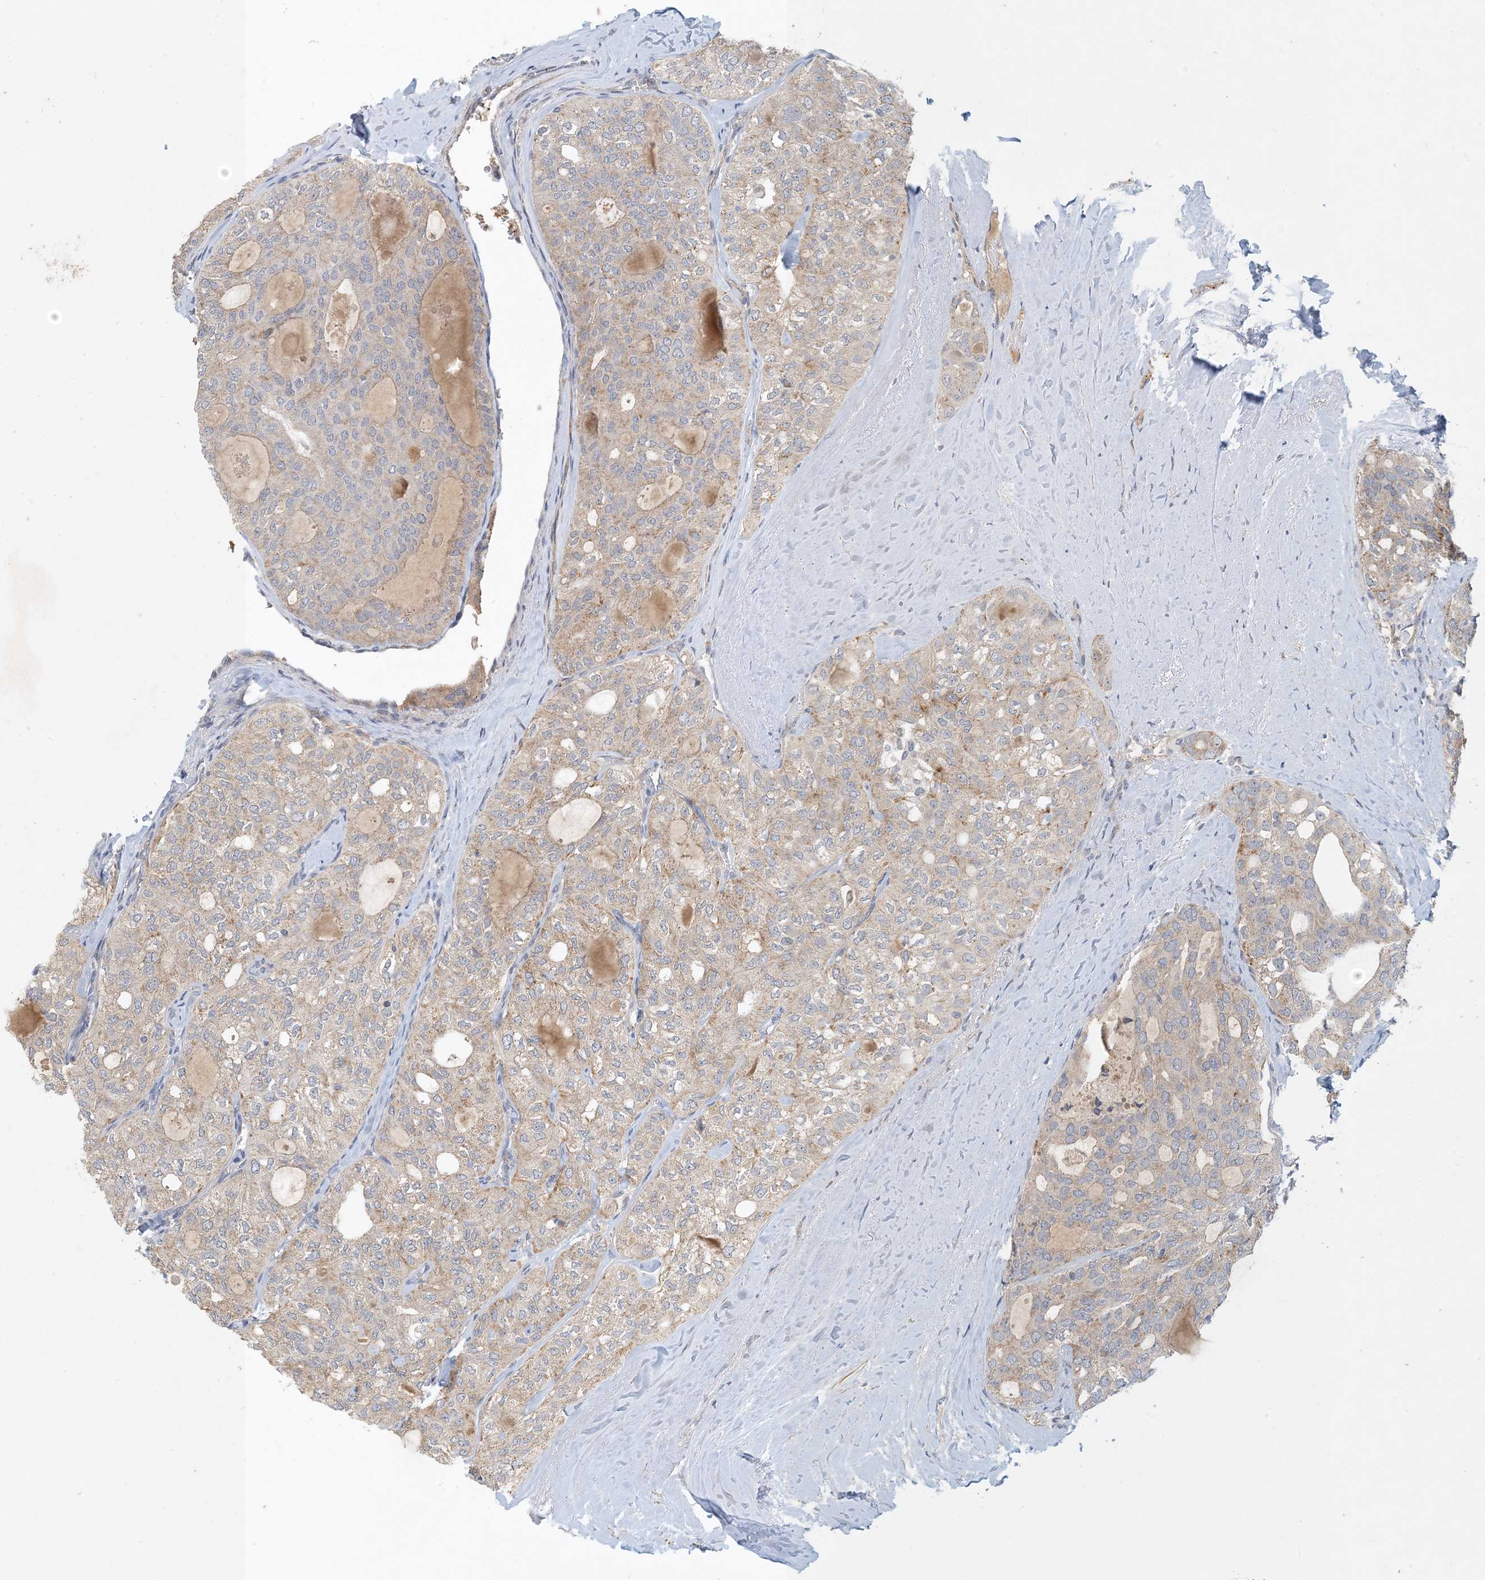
{"staining": {"intensity": "weak", "quantity": ">75%", "location": "cytoplasmic/membranous"}, "tissue": "thyroid cancer", "cell_type": "Tumor cells", "image_type": "cancer", "snomed": [{"axis": "morphology", "description": "Follicular adenoma carcinoma, NOS"}, {"axis": "topography", "description": "Thyroid gland"}], "caption": "A low amount of weak cytoplasmic/membranous expression is seen in approximately >75% of tumor cells in thyroid cancer (follicular adenoma carcinoma) tissue. (DAB (3,3'-diaminobenzidine) IHC with brightfield microscopy, high magnification).", "gene": "ZBTB3", "patient": {"sex": "male", "age": 75}}